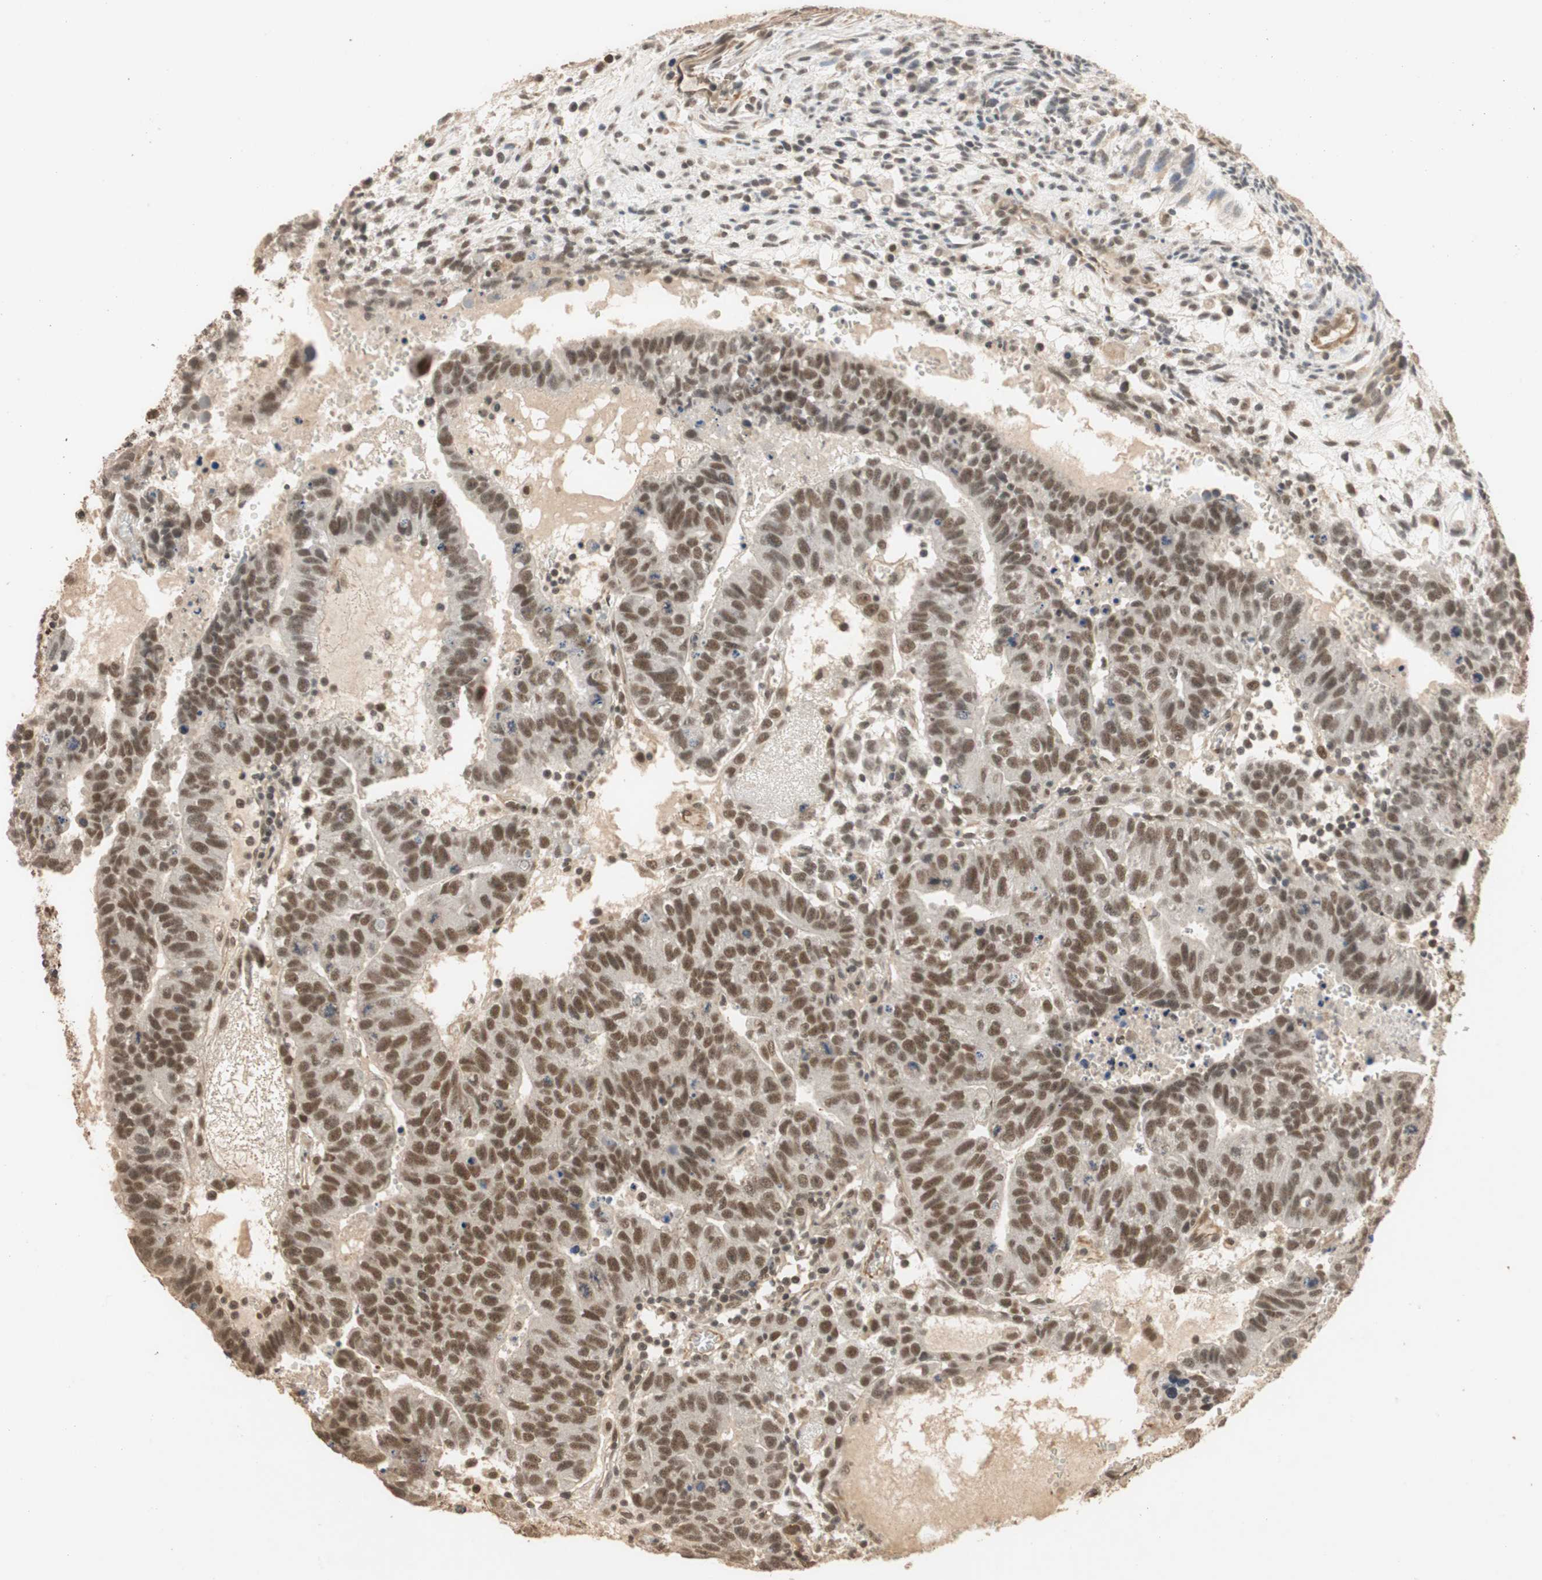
{"staining": {"intensity": "moderate", "quantity": ">75%", "location": "nuclear"}, "tissue": "testis cancer", "cell_type": "Tumor cells", "image_type": "cancer", "snomed": [{"axis": "morphology", "description": "Seminoma, NOS"}, {"axis": "morphology", "description": "Carcinoma, Embryonal, NOS"}, {"axis": "topography", "description": "Testis"}], "caption": "The histopathology image reveals immunohistochemical staining of seminoma (testis). There is moderate nuclear staining is appreciated in about >75% of tumor cells.", "gene": "CDC5L", "patient": {"sex": "male", "age": 52}}